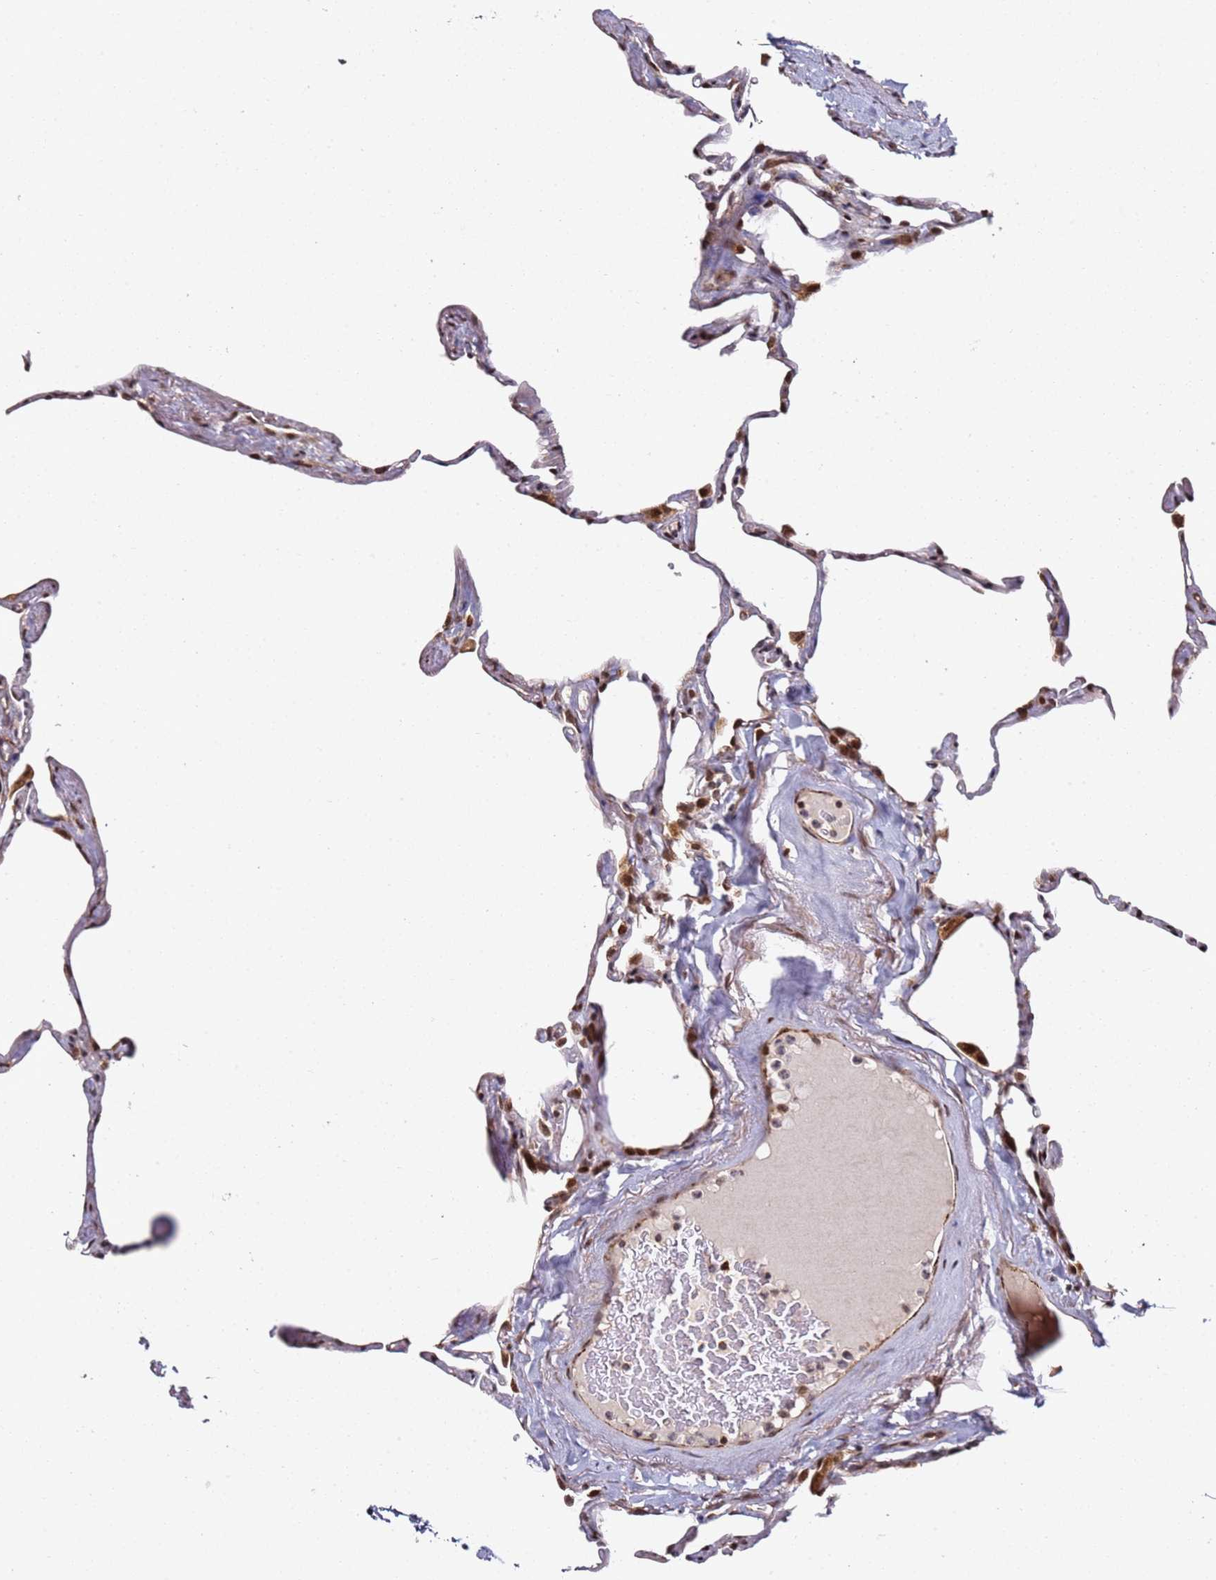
{"staining": {"intensity": "moderate", "quantity": "25%-75%", "location": "cytoplasmic/membranous"}, "tissue": "lung", "cell_type": "Alveolar cells", "image_type": "normal", "snomed": [{"axis": "morphology", "description": "Normal tissue, NOS"}, {"axis": "topography", "description": "Lung"}], "caption": "Protein analysis of normal lung displays moderate cytoplasmic/membranous expression in approximately 25%-75% of alveolar cells. (DAB (3,3'-diaminobenzidine) IHC, brown staining for protein, blue staining for nuclei).", "gene": "TP53AIP1", "patient": {"sex": "male", "age": 65}}